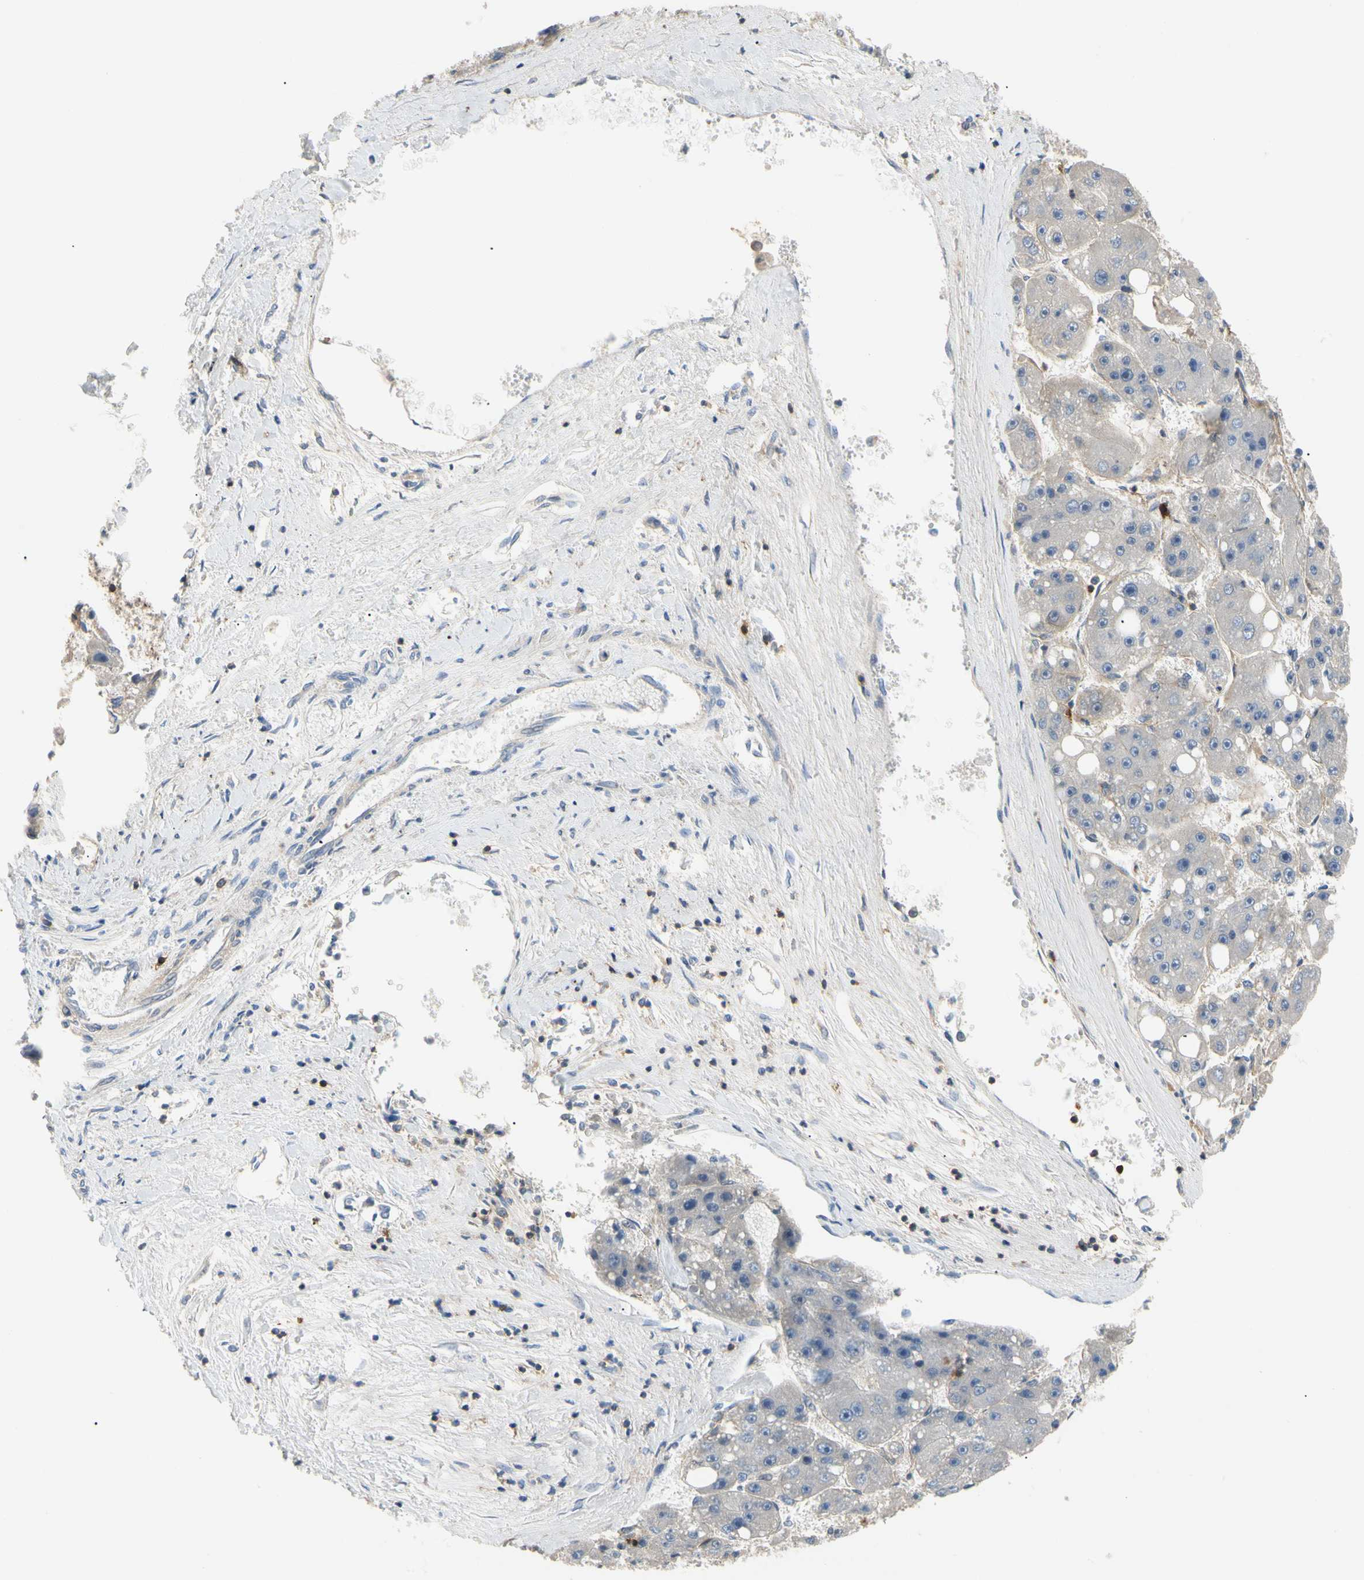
{"staining": {"intensity": "negative", "quantity": "none", "location": "none"}, "tissue": "liver cancer", "cell_type": "Tumor cells", "image_type": "cancer", "snomed": [{"axis": "morphology", "description": "Carcinoma, Hepatocellular, NOS"}, {"axis": "topography", "description": "Liver"}], "caption": "IHC photomicrograph of liver cancer stained for a protein (brown), which reveals no positivity in tumor cells.", "gene": "TNFRSF18", "patient": {"sex": "female", "age": 61}}